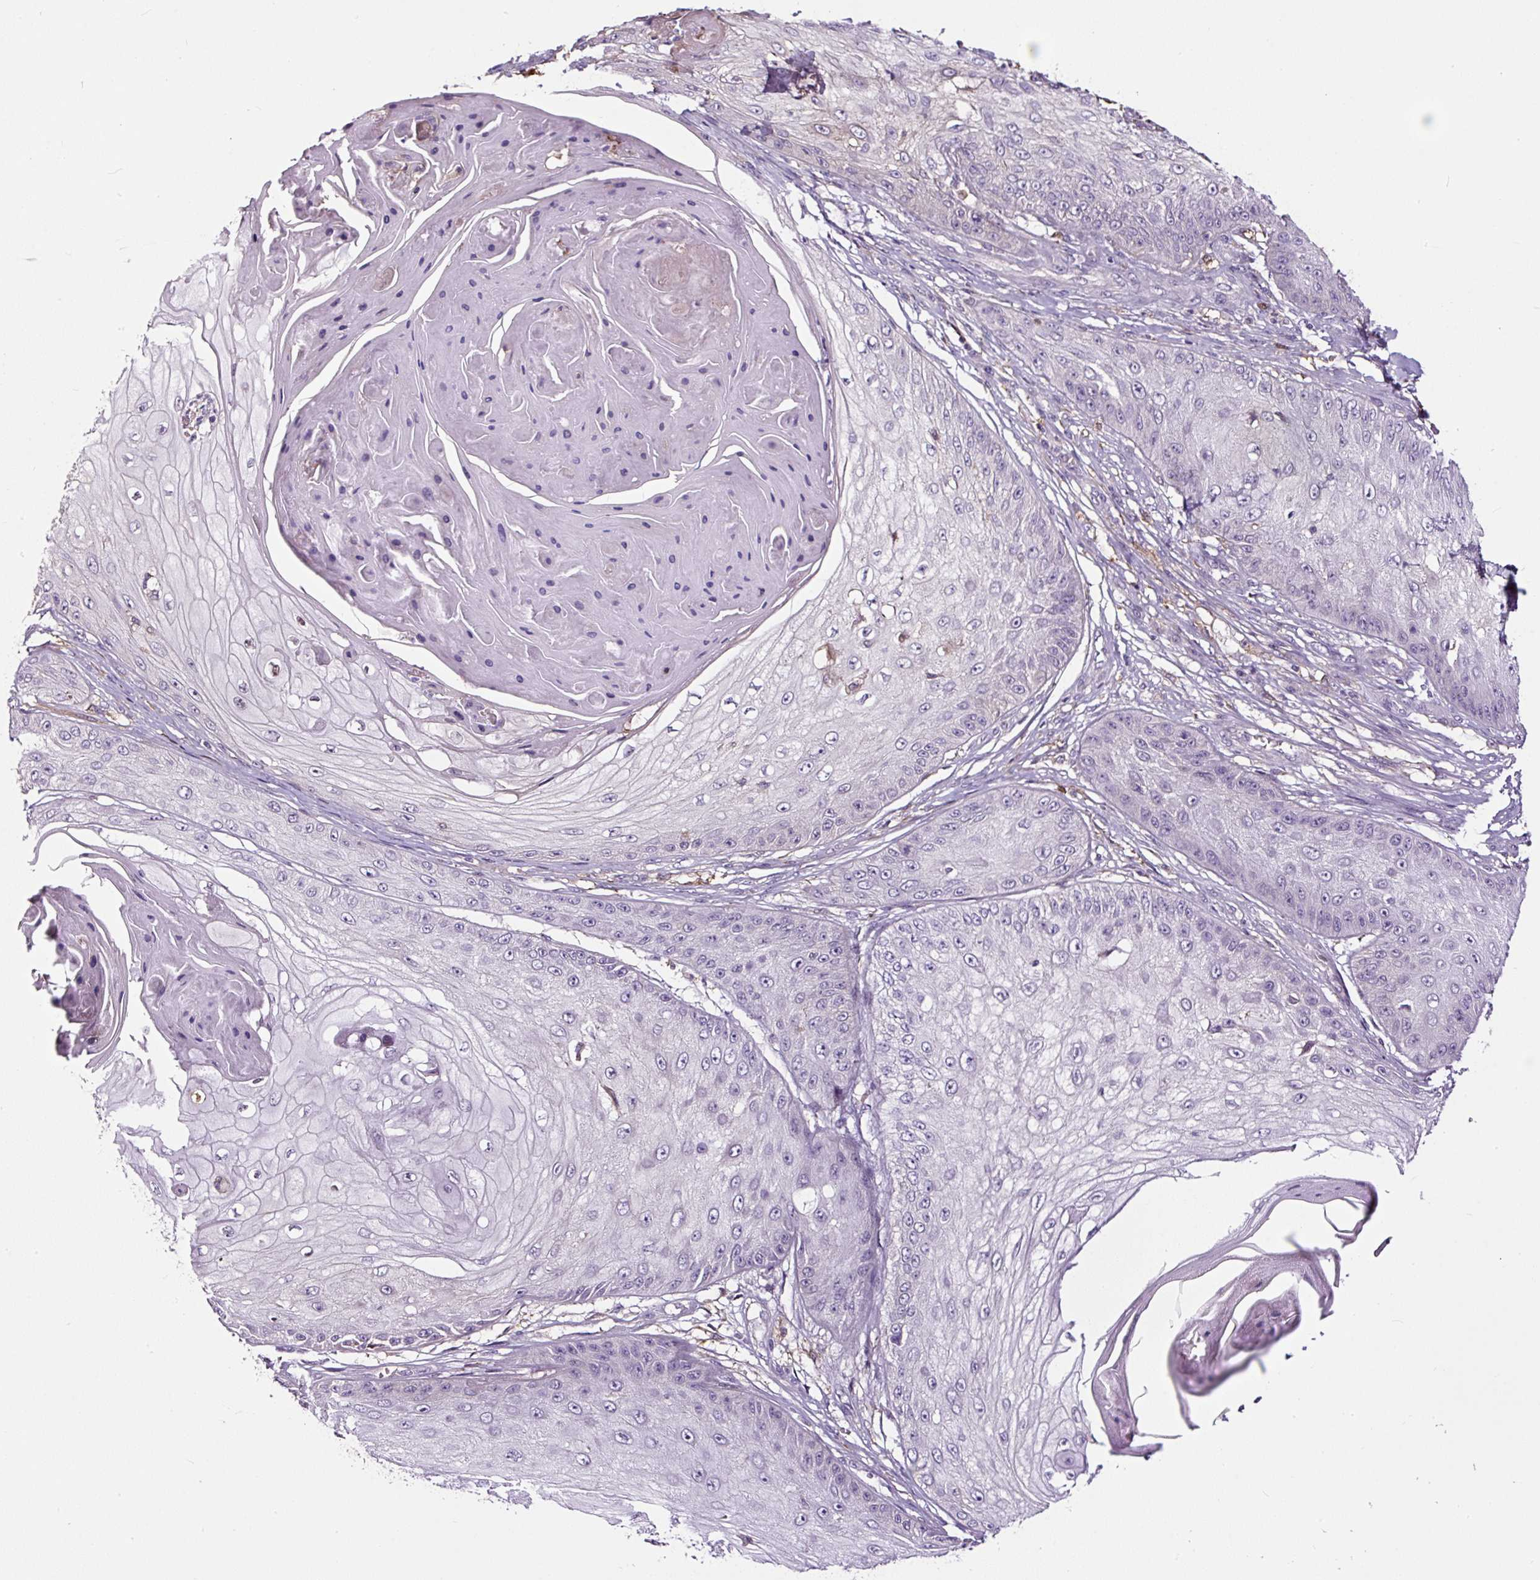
{"staining": {"intensity": "negative", "quantity": "none", "location": "none"}, "tissue": "skin cancer", "cell_type": "Tumor cells", "image_type": "cancer", "snomed": [{"axis": "morphology", "description": "Squamous cell carcinoma, NOS"}, {"axis": "topography", "description": "Skin"}], "caption": "There is no significant positivity in tumor cells of squamous cell carcinoma (skin). Brightfield microscopy of IHC stained with DAB (brown) and hematoxylin (blue), captured at high magnification.", "gene": "LRRC24", "patient": {"sex": "male", "age": 70}}